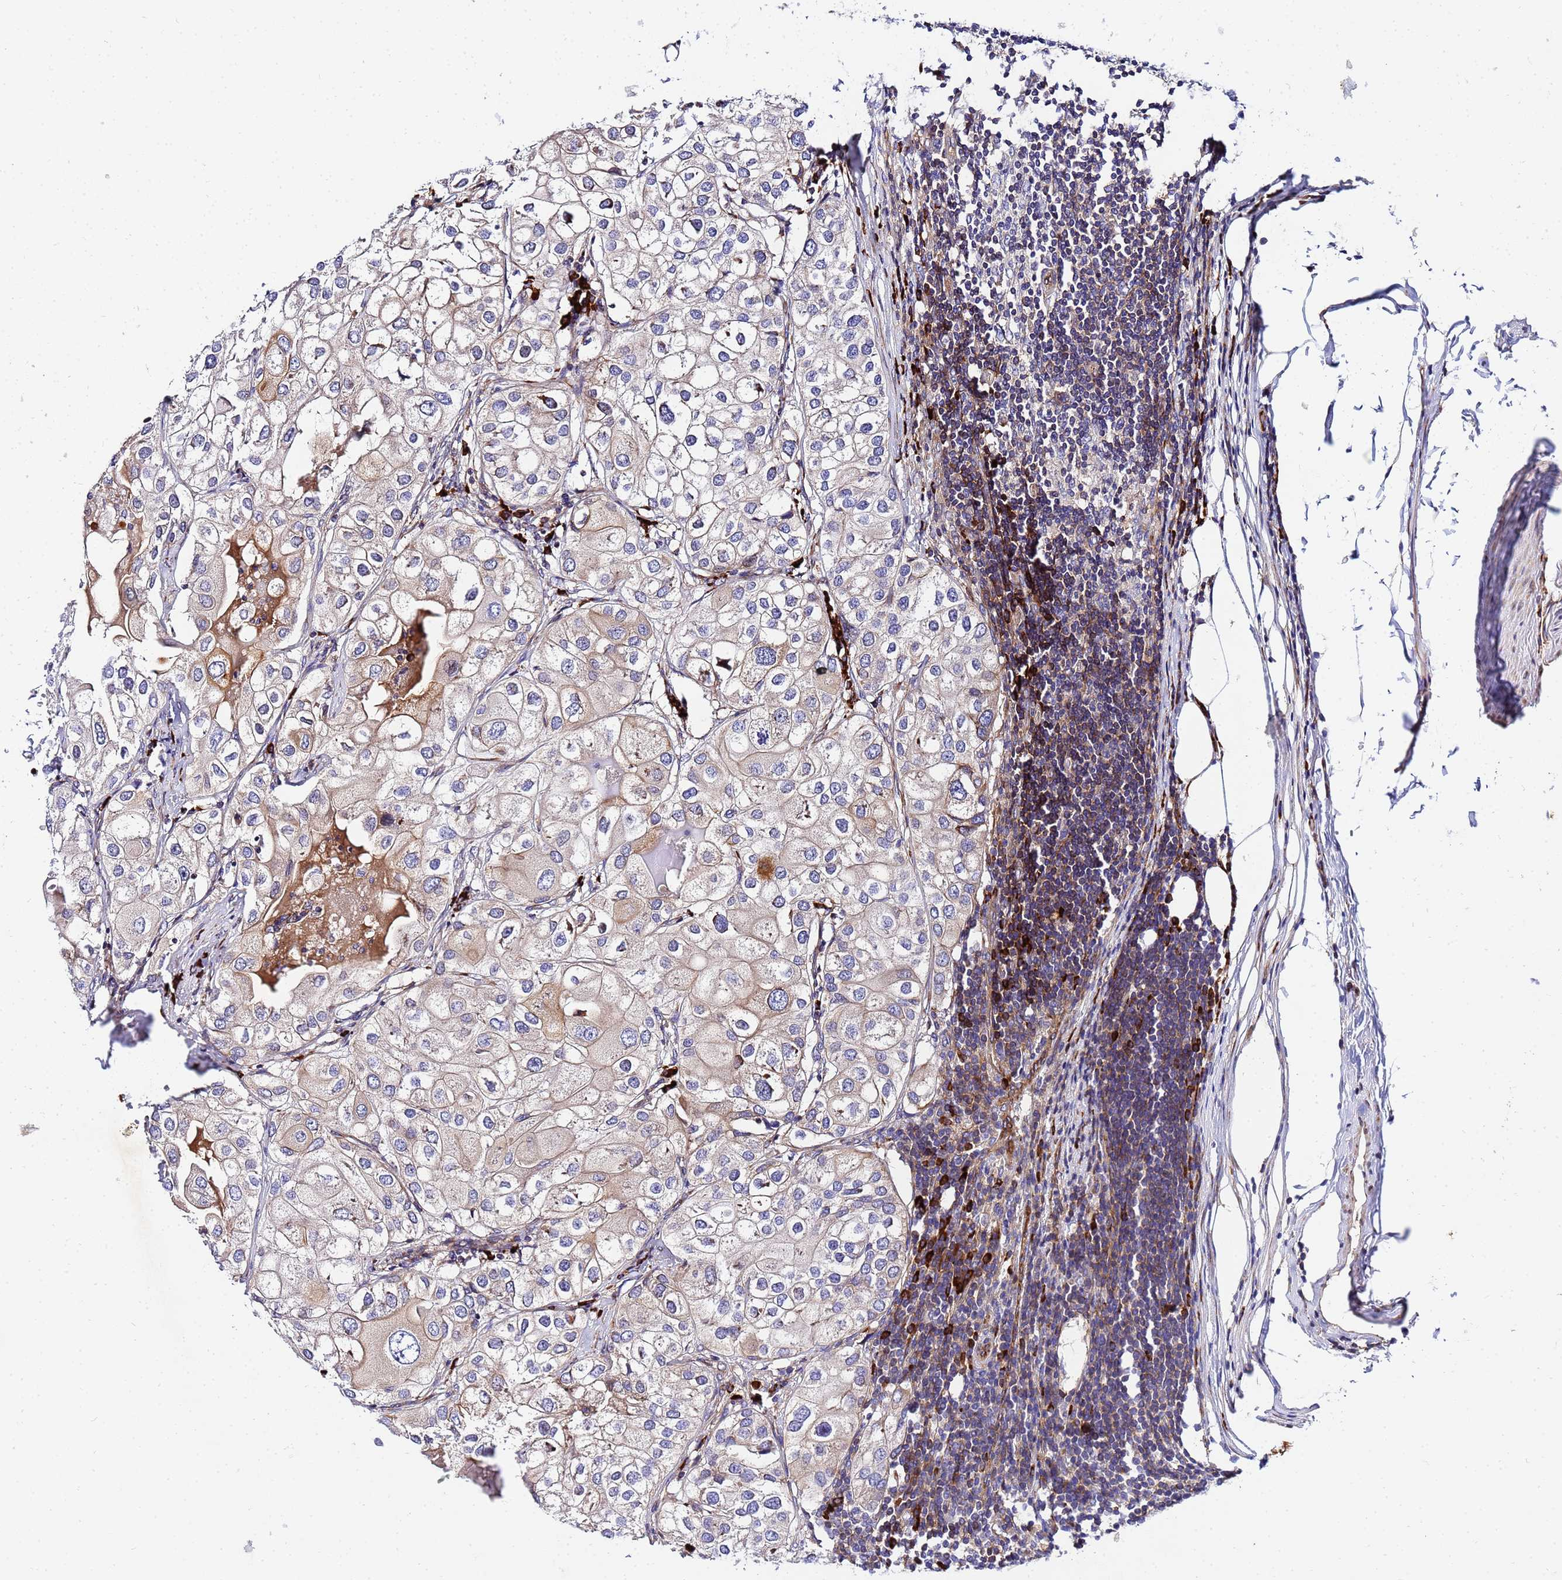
{"staining": {"intensity": "weak", "quantity": "<25%", "location": "cytoplasmic/membranous"}, "tissue": "urothelial cancer", "cell_type": "Tumor cells", "image_type": "cancer", "snomed": [{"axis": "morphology", "description": "Urothelial carcinoma, High grade"}, {"axis": "topography", "description": "Urinary bladder"}], "caption": "Micrograph shows no protein staining in tumor cells of urothelial carcinoma (high-grade) tissue.", "gene": "POM121", "patient": {"sex": "male", "age": 64}}